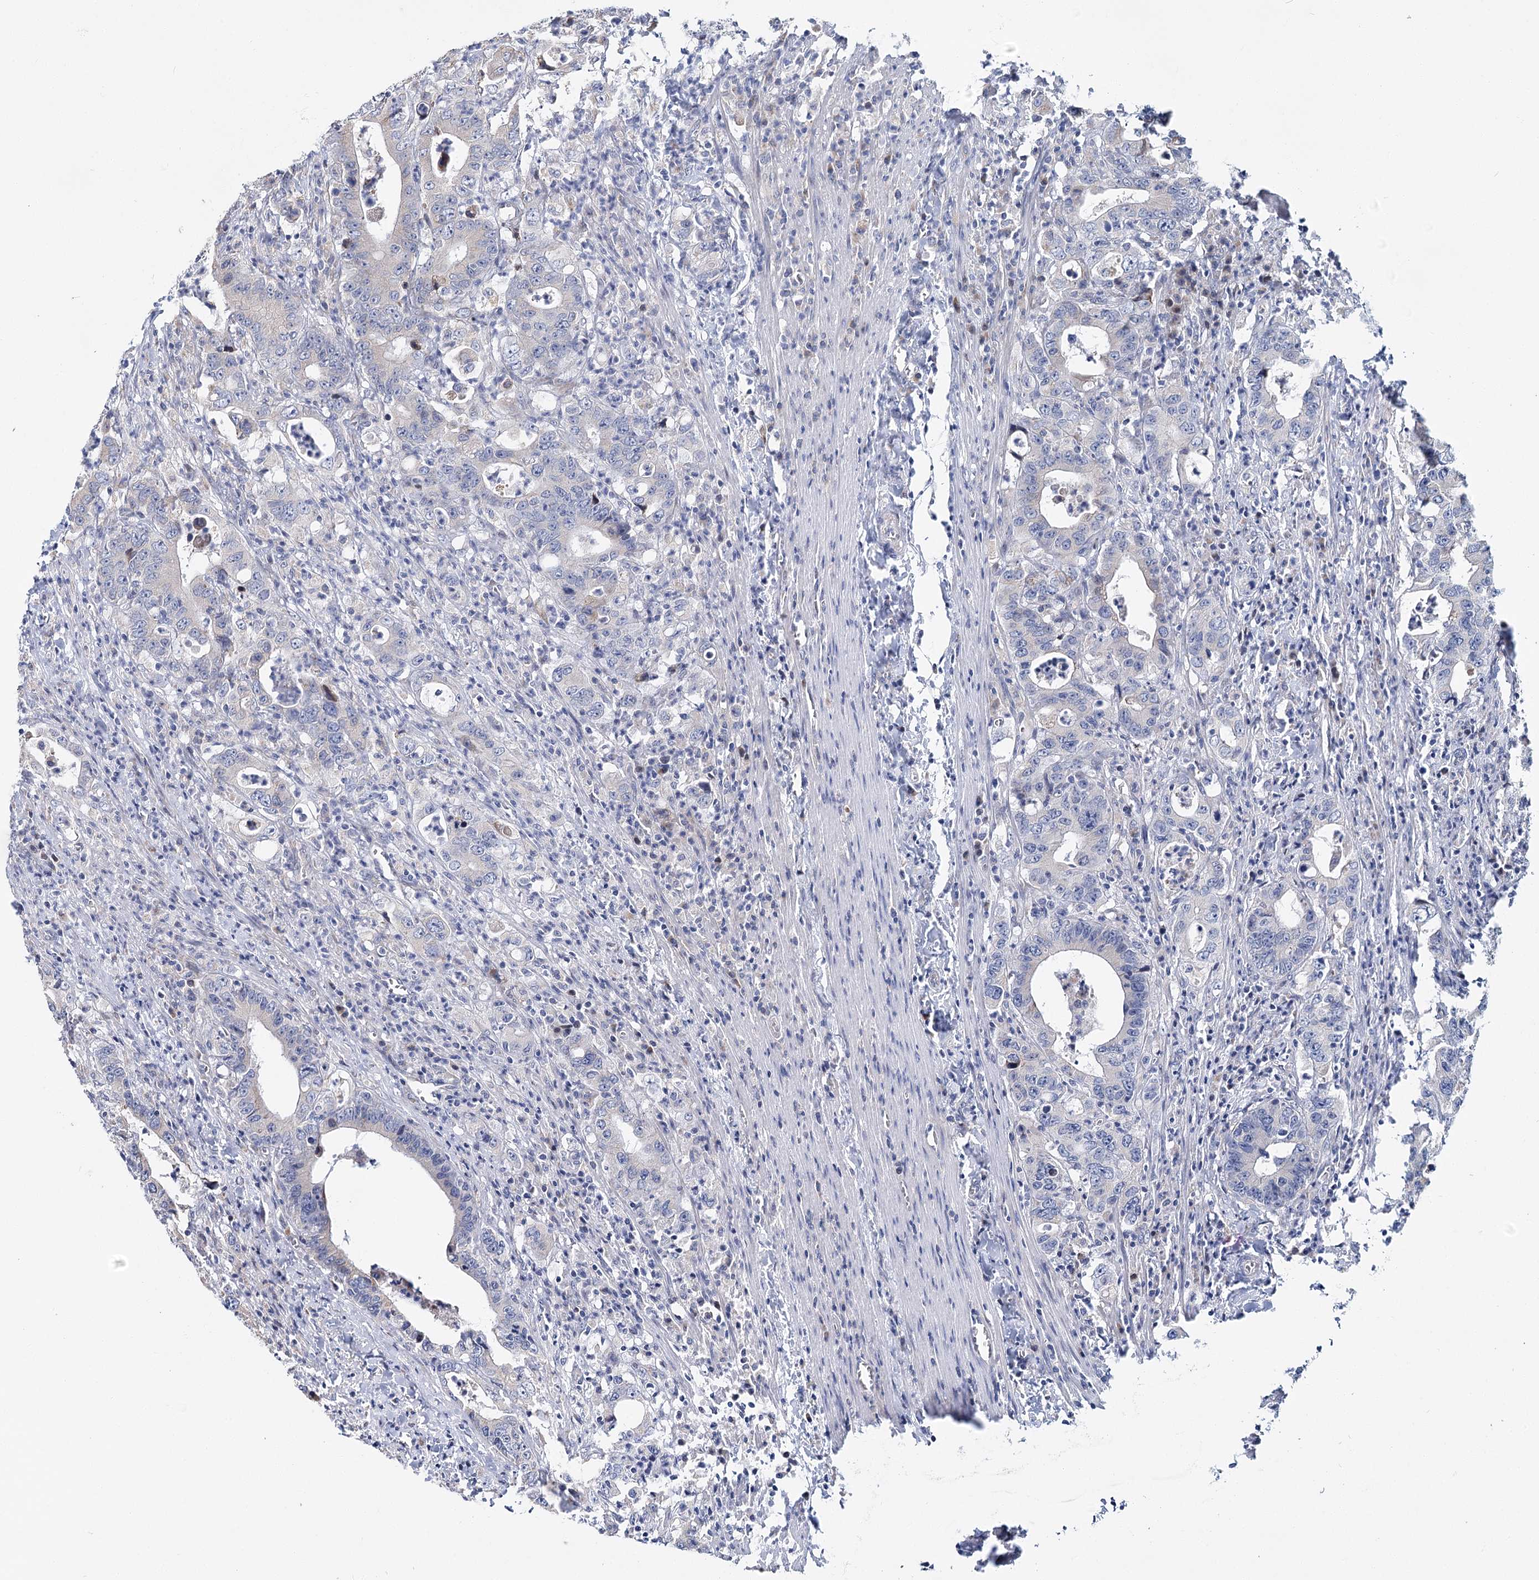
{"staining": {"intensity": "negative", "quantity": "none", "location": "none"}, "tissue": "colorectal cancer", "cell_type": "Tumor cells", "image_type": "cancer", "snomed": [{"axis": "morphology", "description": "Adenocarcinoma, NOS"}, {"axis": "topography", "description": "Colon"}], "caption": "Tumor cells show no significant positivity in colorectal cancer.", "gene": "CPLANE1", "patient": {"sex": "female", "age": 75}}